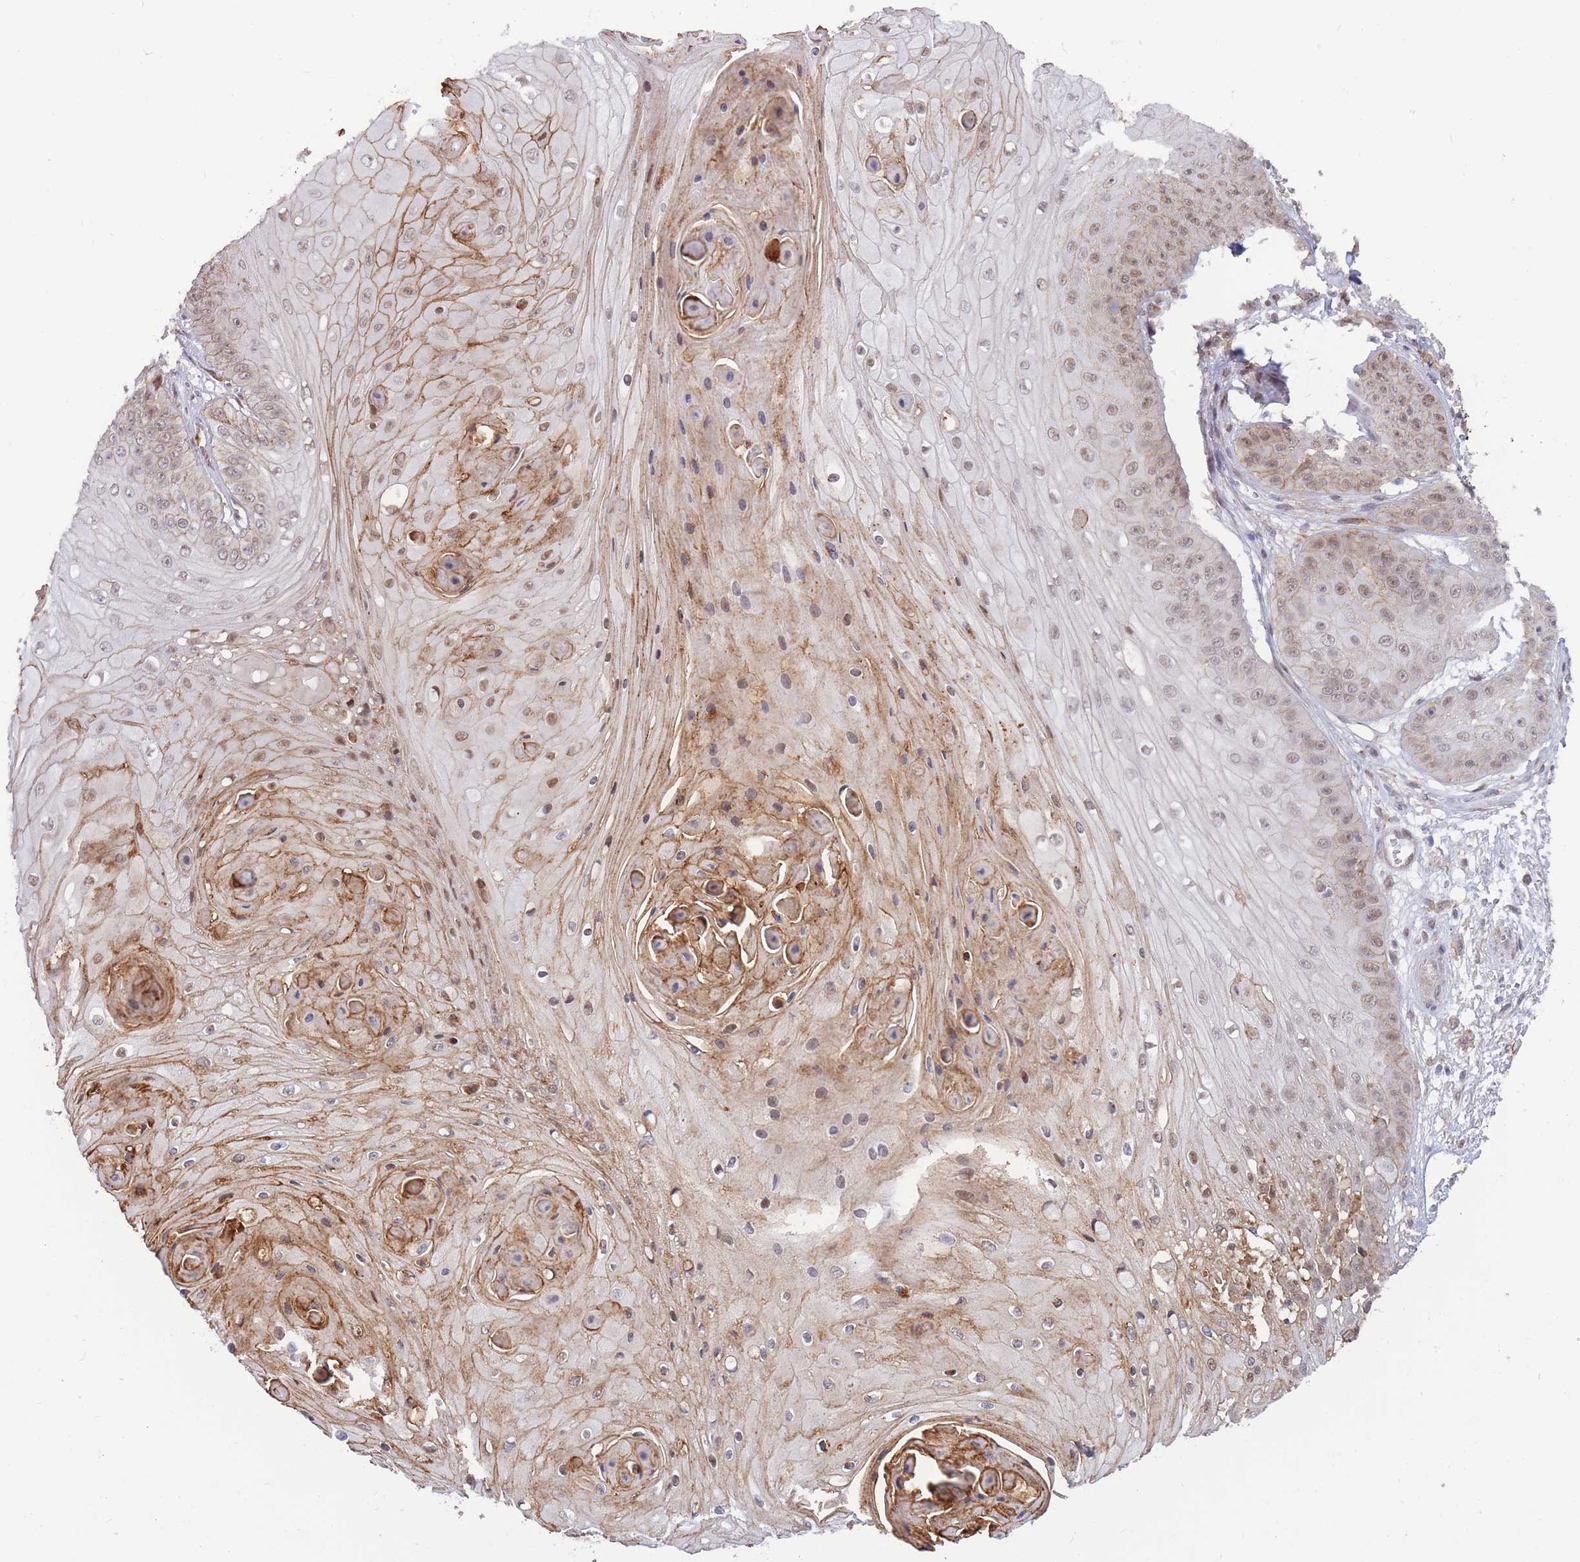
{"staining": {"intensity": "moderate", "quantity": ">75%", "location": "cytoplasmic/membranous,nuclear"}, "tissue": "skin cancer", "cell_type": "Tumor cells", "image_type": "cancer", "snomed": [{"axis": "morphology", "description": "Squamous cell carcinoma, NOS"}, {"axis": "topography", "description": "Skin"}], "caption": "Skin cancer tissue reveals moderate cytoplasmic/membranous and nuclear expression in about >75% of tumor cells", "gene": "BOD1L1", "patient": {"sex": "male", "age": 70}}